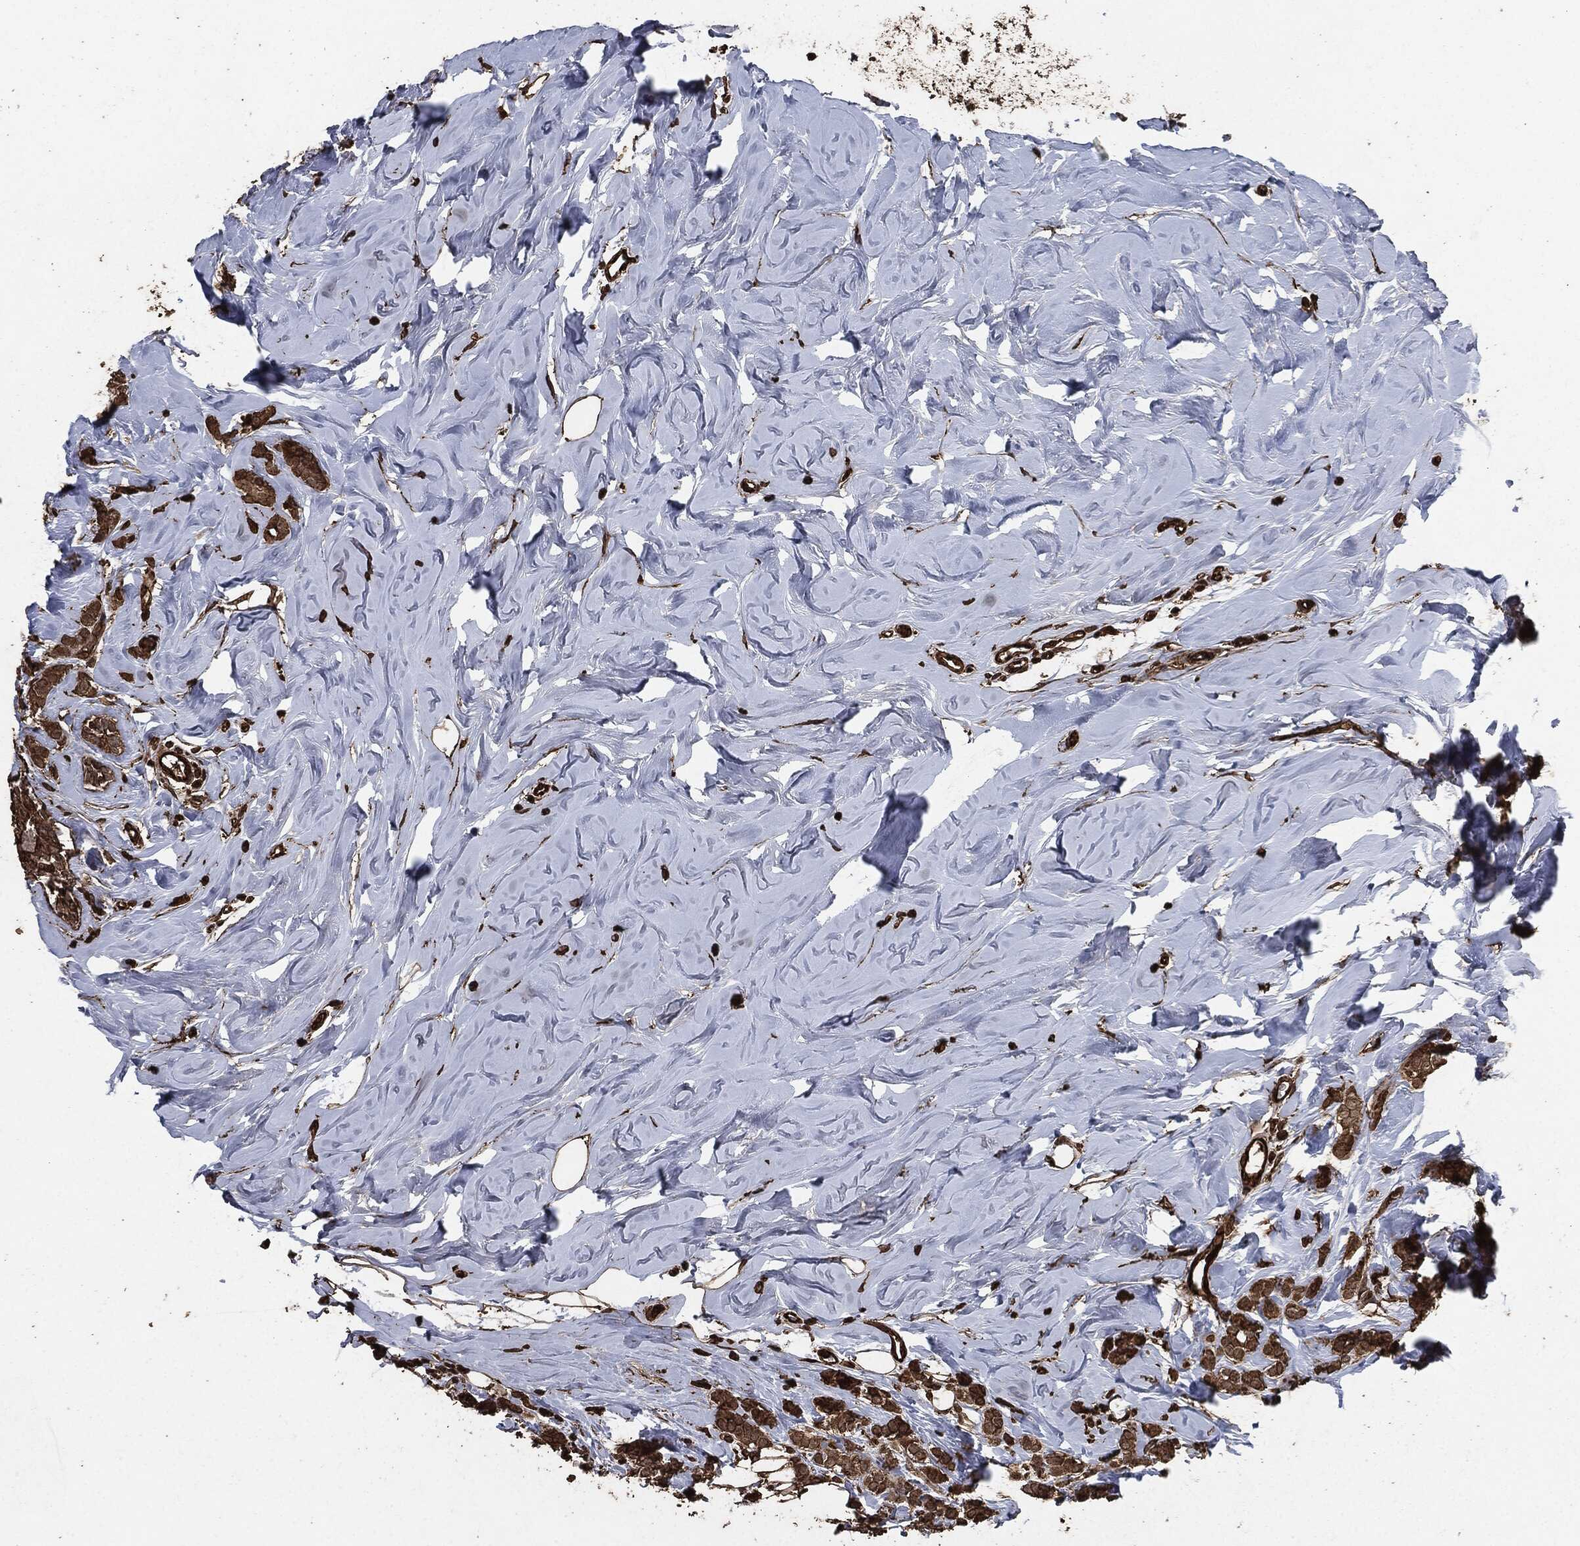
{"staining": {"intensity": "strong", "quantity": "25%-75%", "location": "cytoplasmic/membranous"}, "tissue": "breast cancer", "cell_type": "Tumor cells", "image_type": "cancer", "snomed": [{"axis": "morphology", "description": "Lobular carcinoma"}, {"axis": "topography", "description": "Breast"}], "caption": "A brown stain shows strong cytoplasmic/membranous expression of a protein in human breast lobular carcinoma tumor cells.", "gene": "EGFR", "patient": {"sex": "female", "age": 49}}